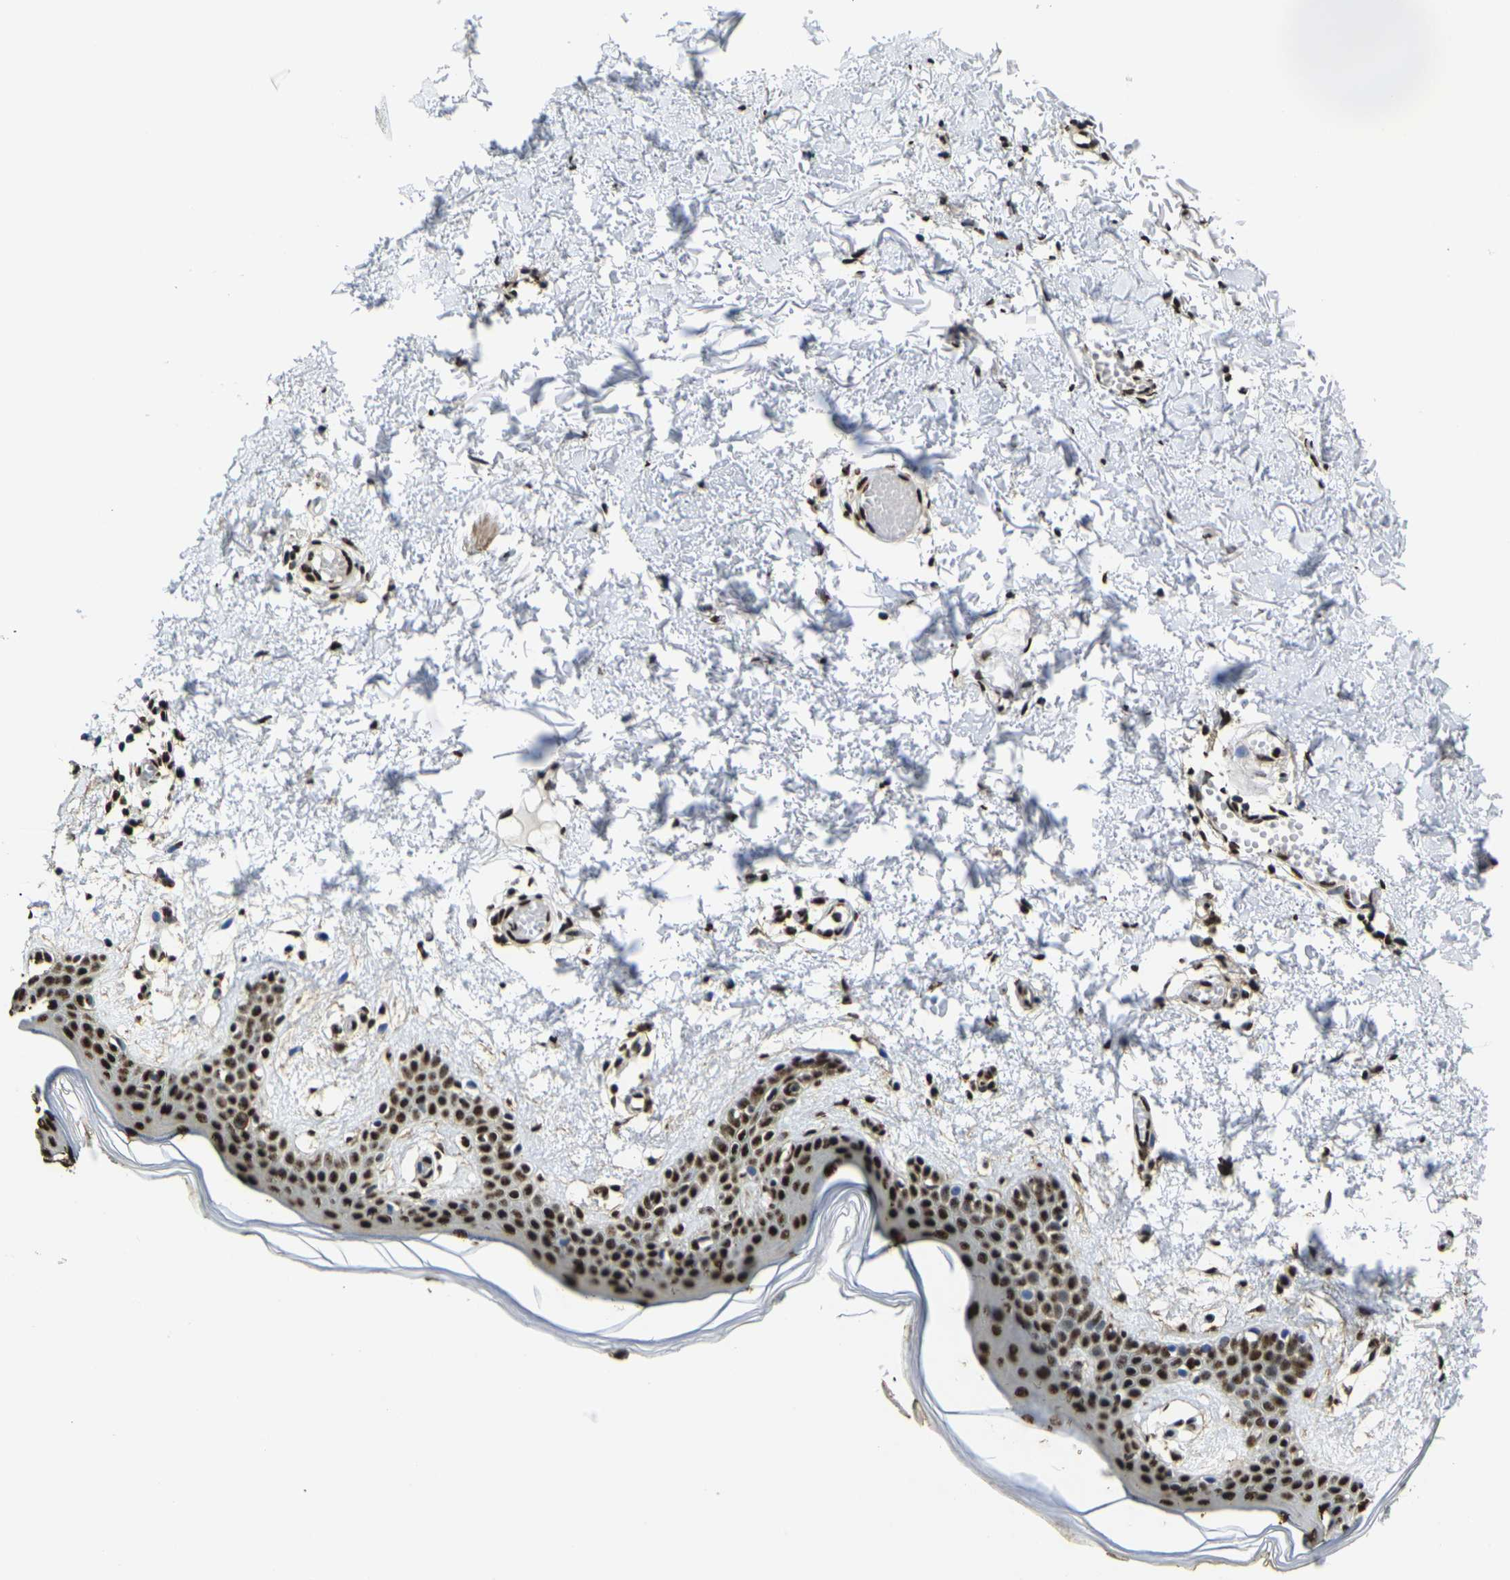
{"staining": {"intensity": "strong", "quantity": ">75%", "location": "nuclear"}, "tissue": "skin", "cell_type": "Fibroblasts", "image_type": "normal", "snomed": [{"axis": "morphology", "description": "Normal tissue, NOS"}, {"axis": "topography", "description": "Skin"}], "caption": "Immunohistochemistry histopathology image of unremarkable skin stained for a protein (brown), which exhibits high levels of strong nuclear expression in approximately >75% of fibroblasts.", "gene": "SMARCC1", "patient": {"sex": "male", "age": 53}}